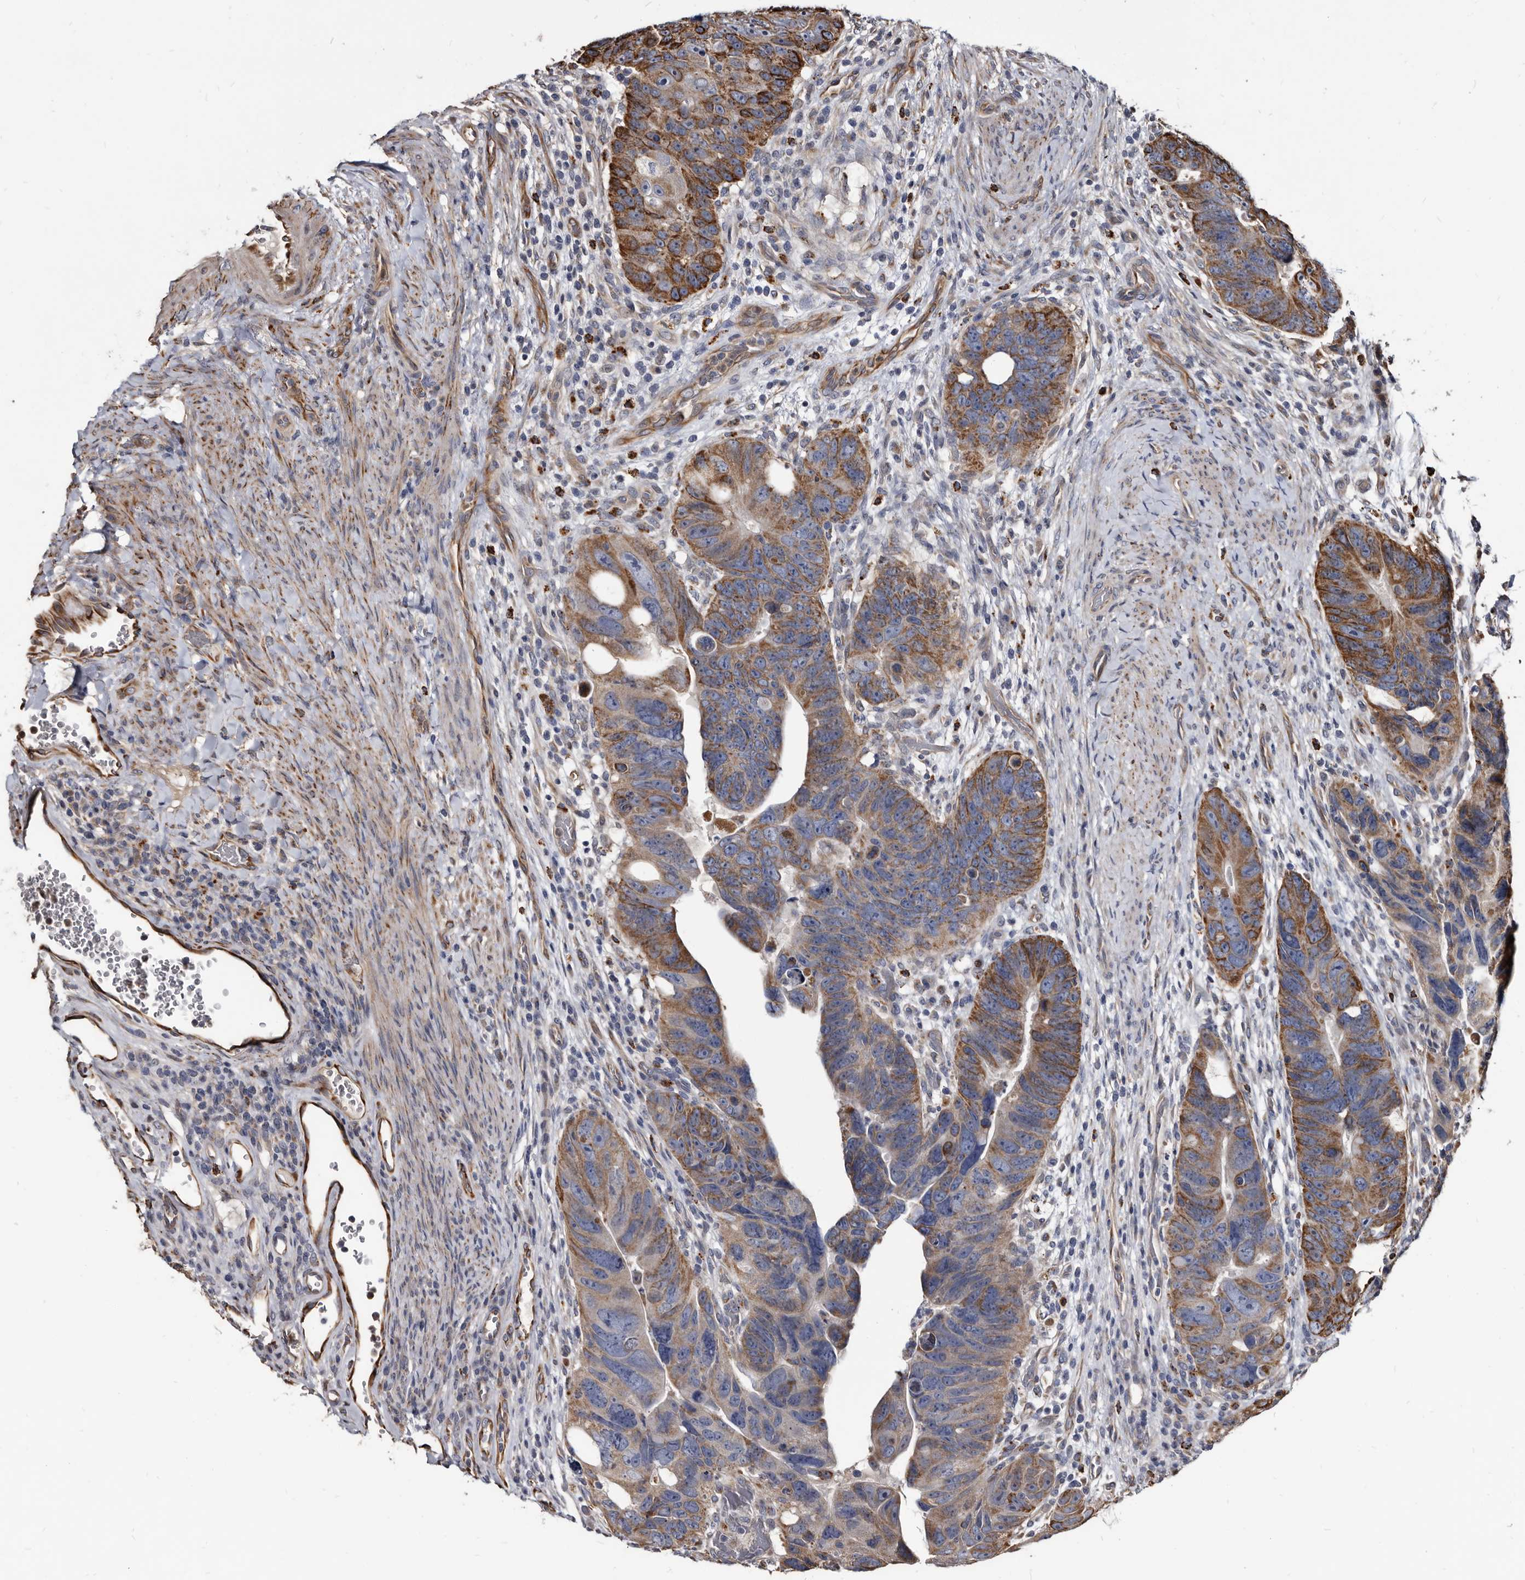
{"staining": {"intensity": "moderate", "quantity": ">75%", "location": "cytoplasmic/membranous"}, "tissue": "colorectal cancer", "cell_type": "Tumor cells", "image_type": "cancer", "snomed": [{"axis": "morphology", "description": "Adenocarcinoma, NOS"}, {"axis": "topography", "description": "Rectum"}], "caption": "Adenocarcinoma (colorectal) stained for a protein shows moderate cytoplasmic/membranous positivity in tumor cells. (DAB = brown stain, brightfield microscopy at high magnification).", "gene": "CTSA", "patient": {"sex": "male", "age": 59}}